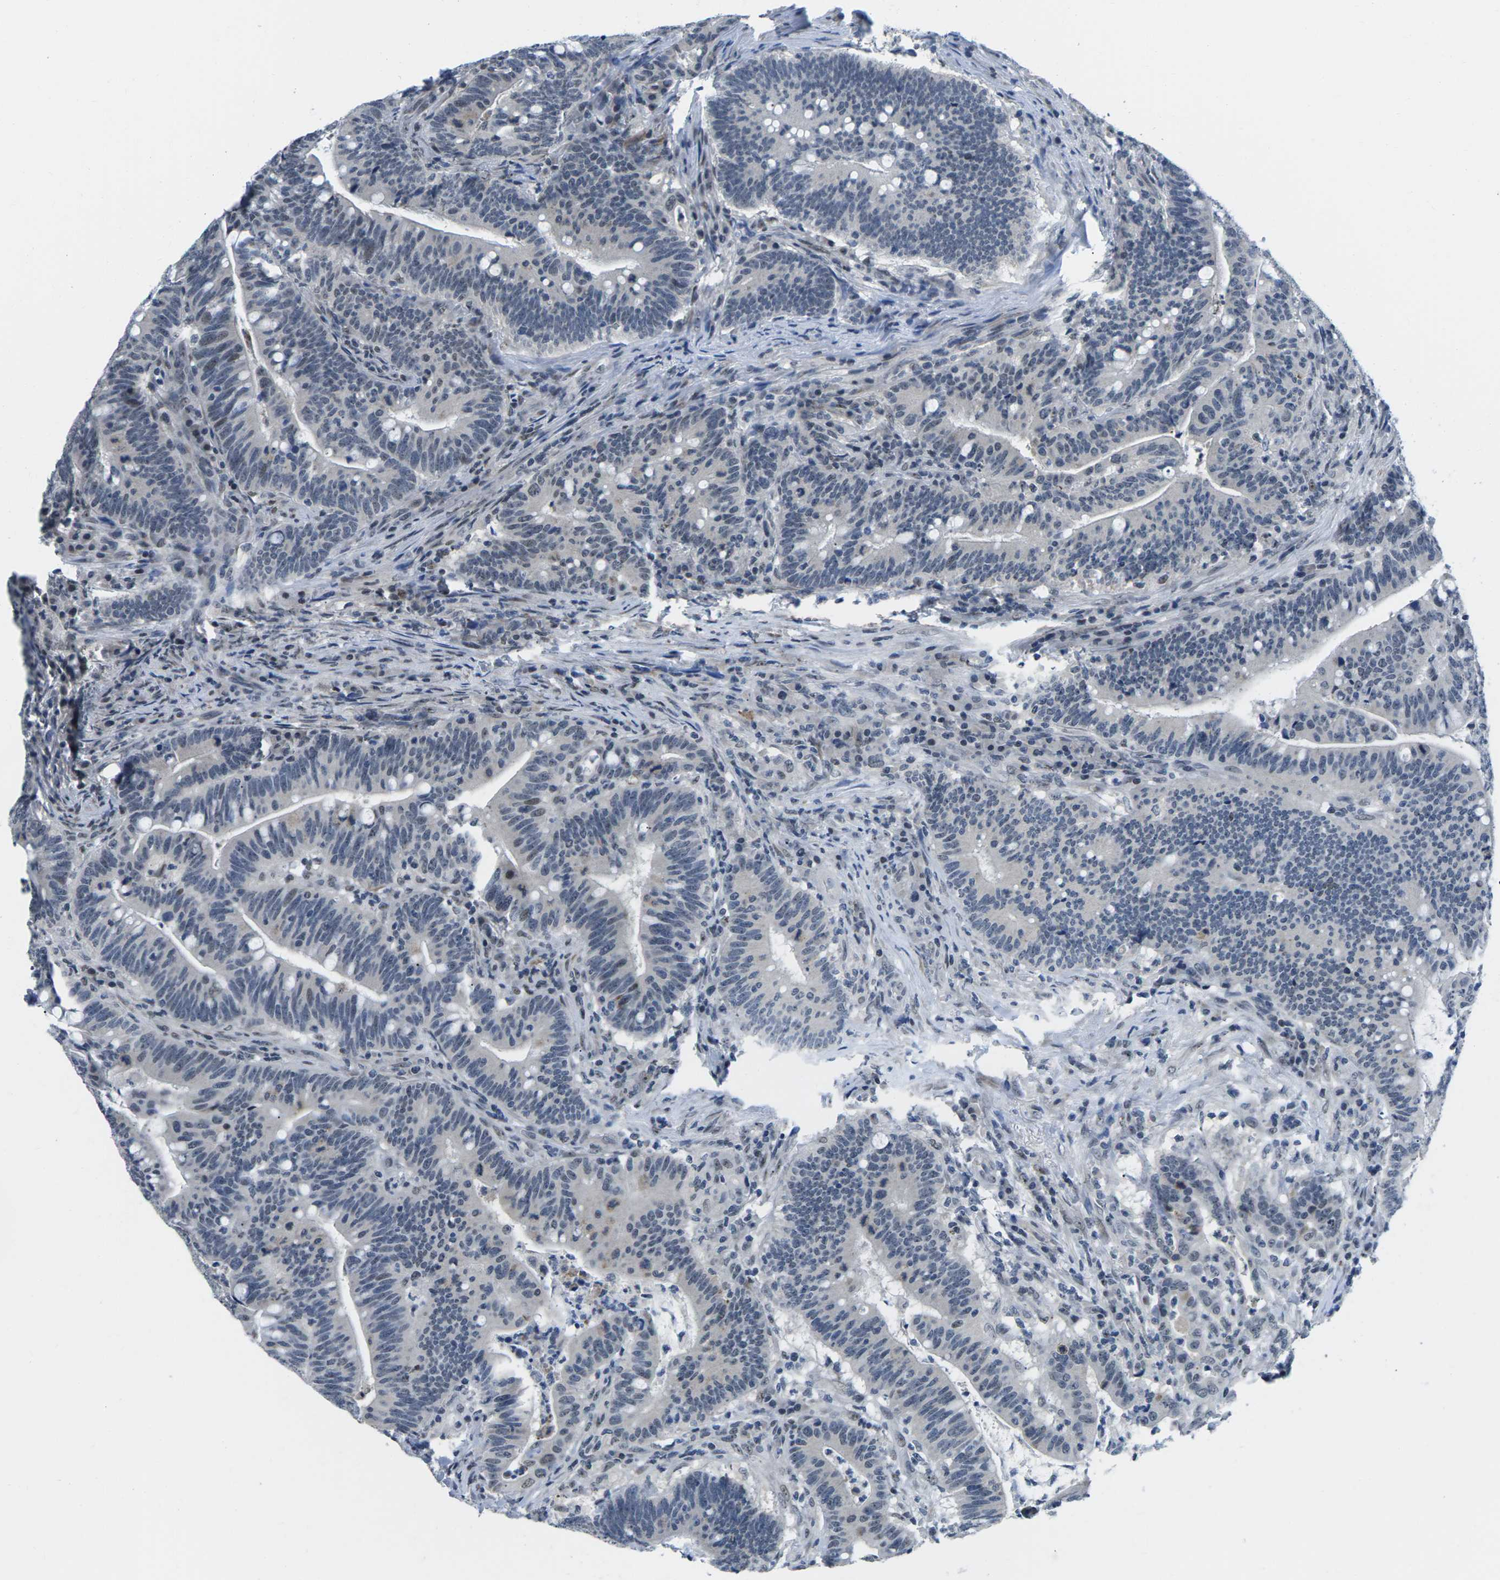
{"staining": {"intensity": "negative", "quantity": "none", "location": "none"}, "tissue": "colorectal cancer", "cell_type": "Tumor cells", "image_type": "cancer", "snomed": [{"axis": "morphology", "description": "Normal tissue, NOS"}, {"axis": "morphology", "description": "Adenocarcinoma, NOS"}, {"axis": "topography", "description": "Colon"}], "caption": "Immunohistochemical staining of human colorectal cancer reveals no significant staining in tumor cells.", "gene": "NSRP1", "patient": {"sex": "female", "age": 66}}